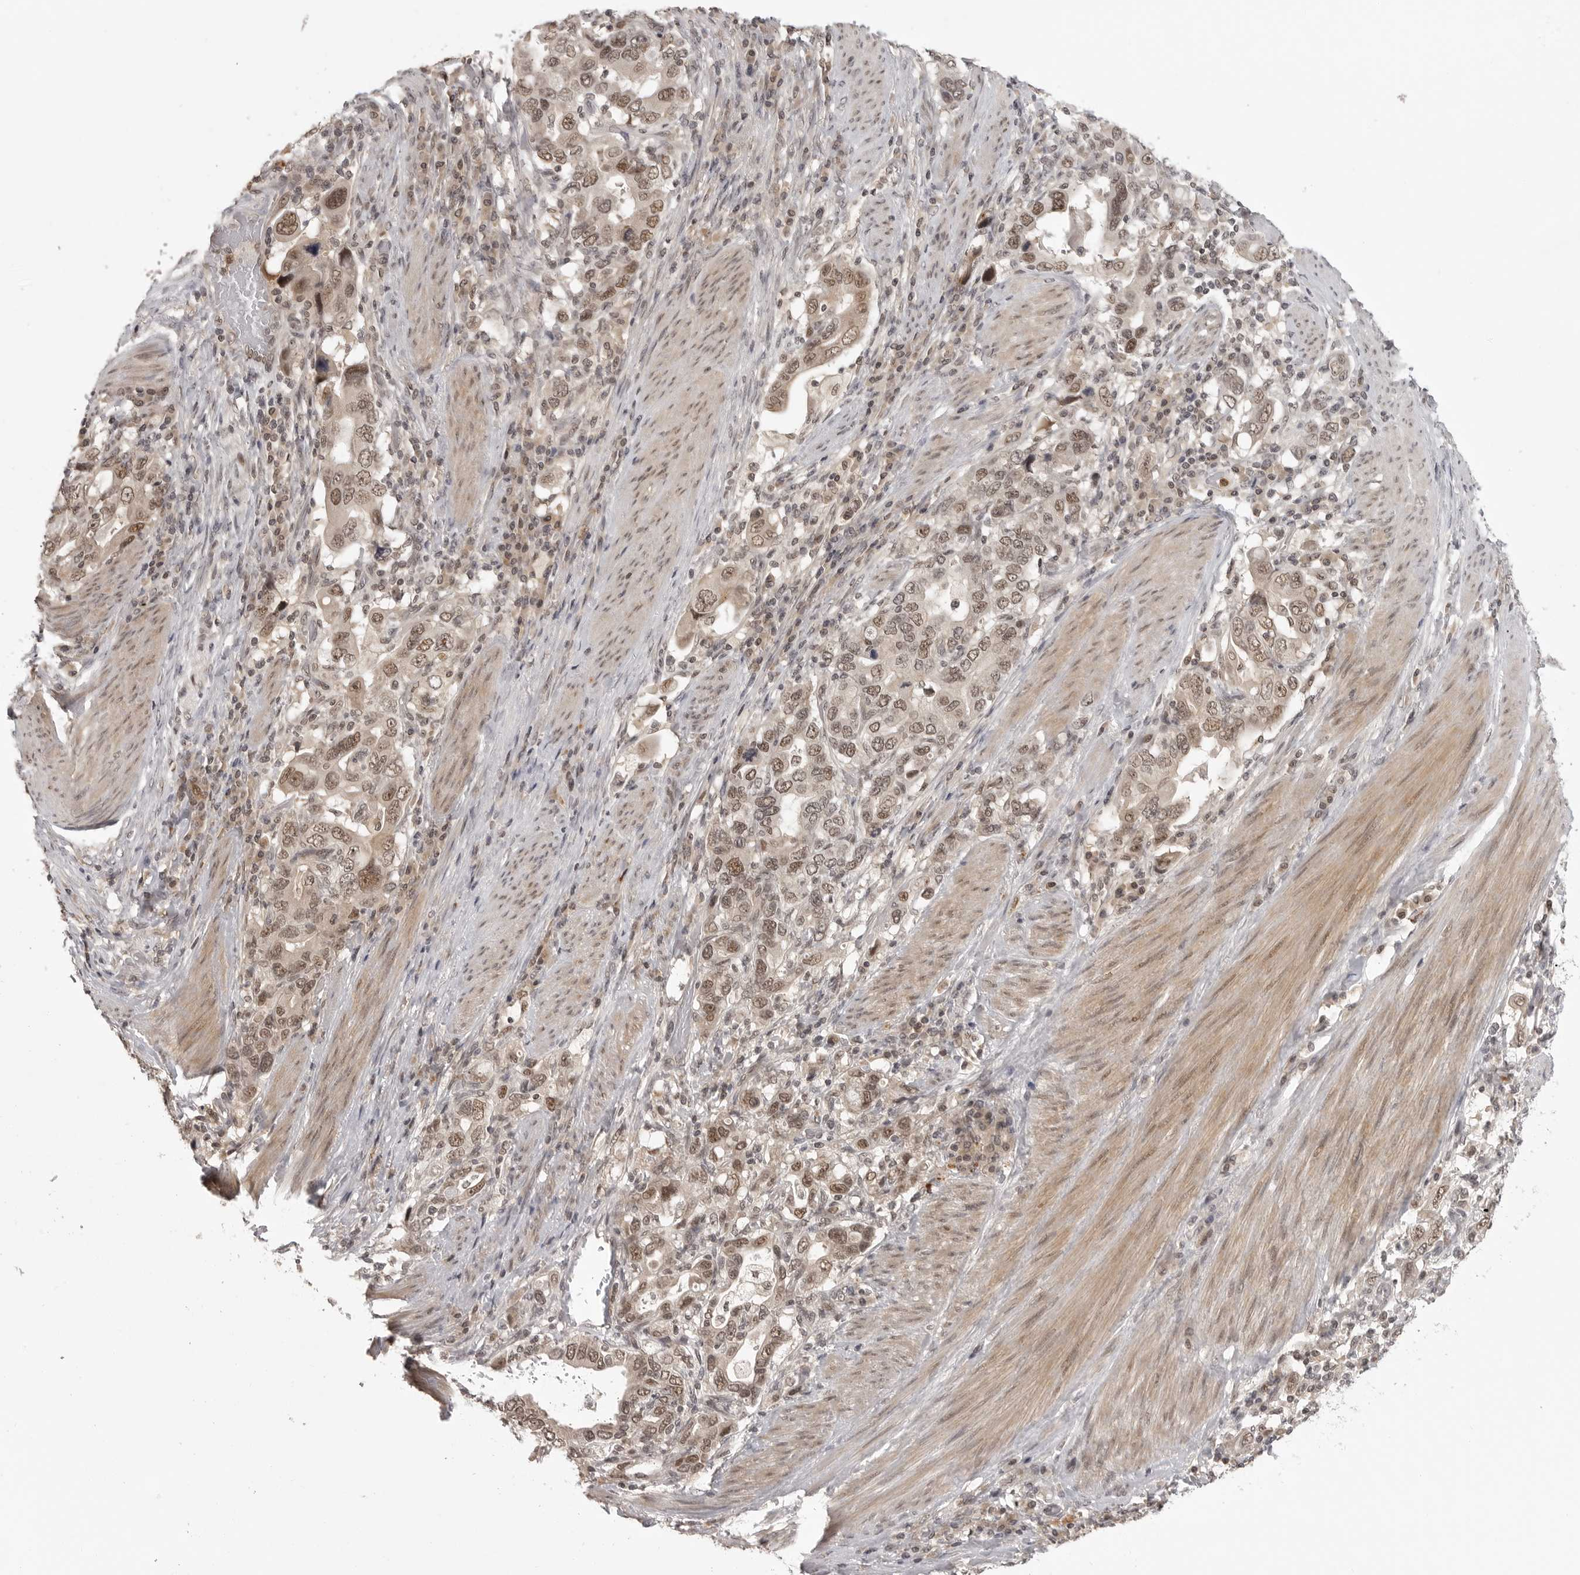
{"staining": {"intensity": "moderate", "quantity": ">75%", "location": "cytoplasmic/membranous,nuclear"}, "tissue": "stomach cancer", "cell_type": "Tumor cells", "image_type": "cancer", "snomed": [{"axis": "morphology", "description": "Adenocarcinoma, NOS"}, {"axis": "topography", "description": "Stomach, upper"}], "caption": "A histopathology image of stomach cancer stained for a protein exhibits moderate cytoplasmic/membranous and nuclear brown staining in tumor cells.", "gene": "PEG3", "patient": {"sex": "male", "age": 62}}